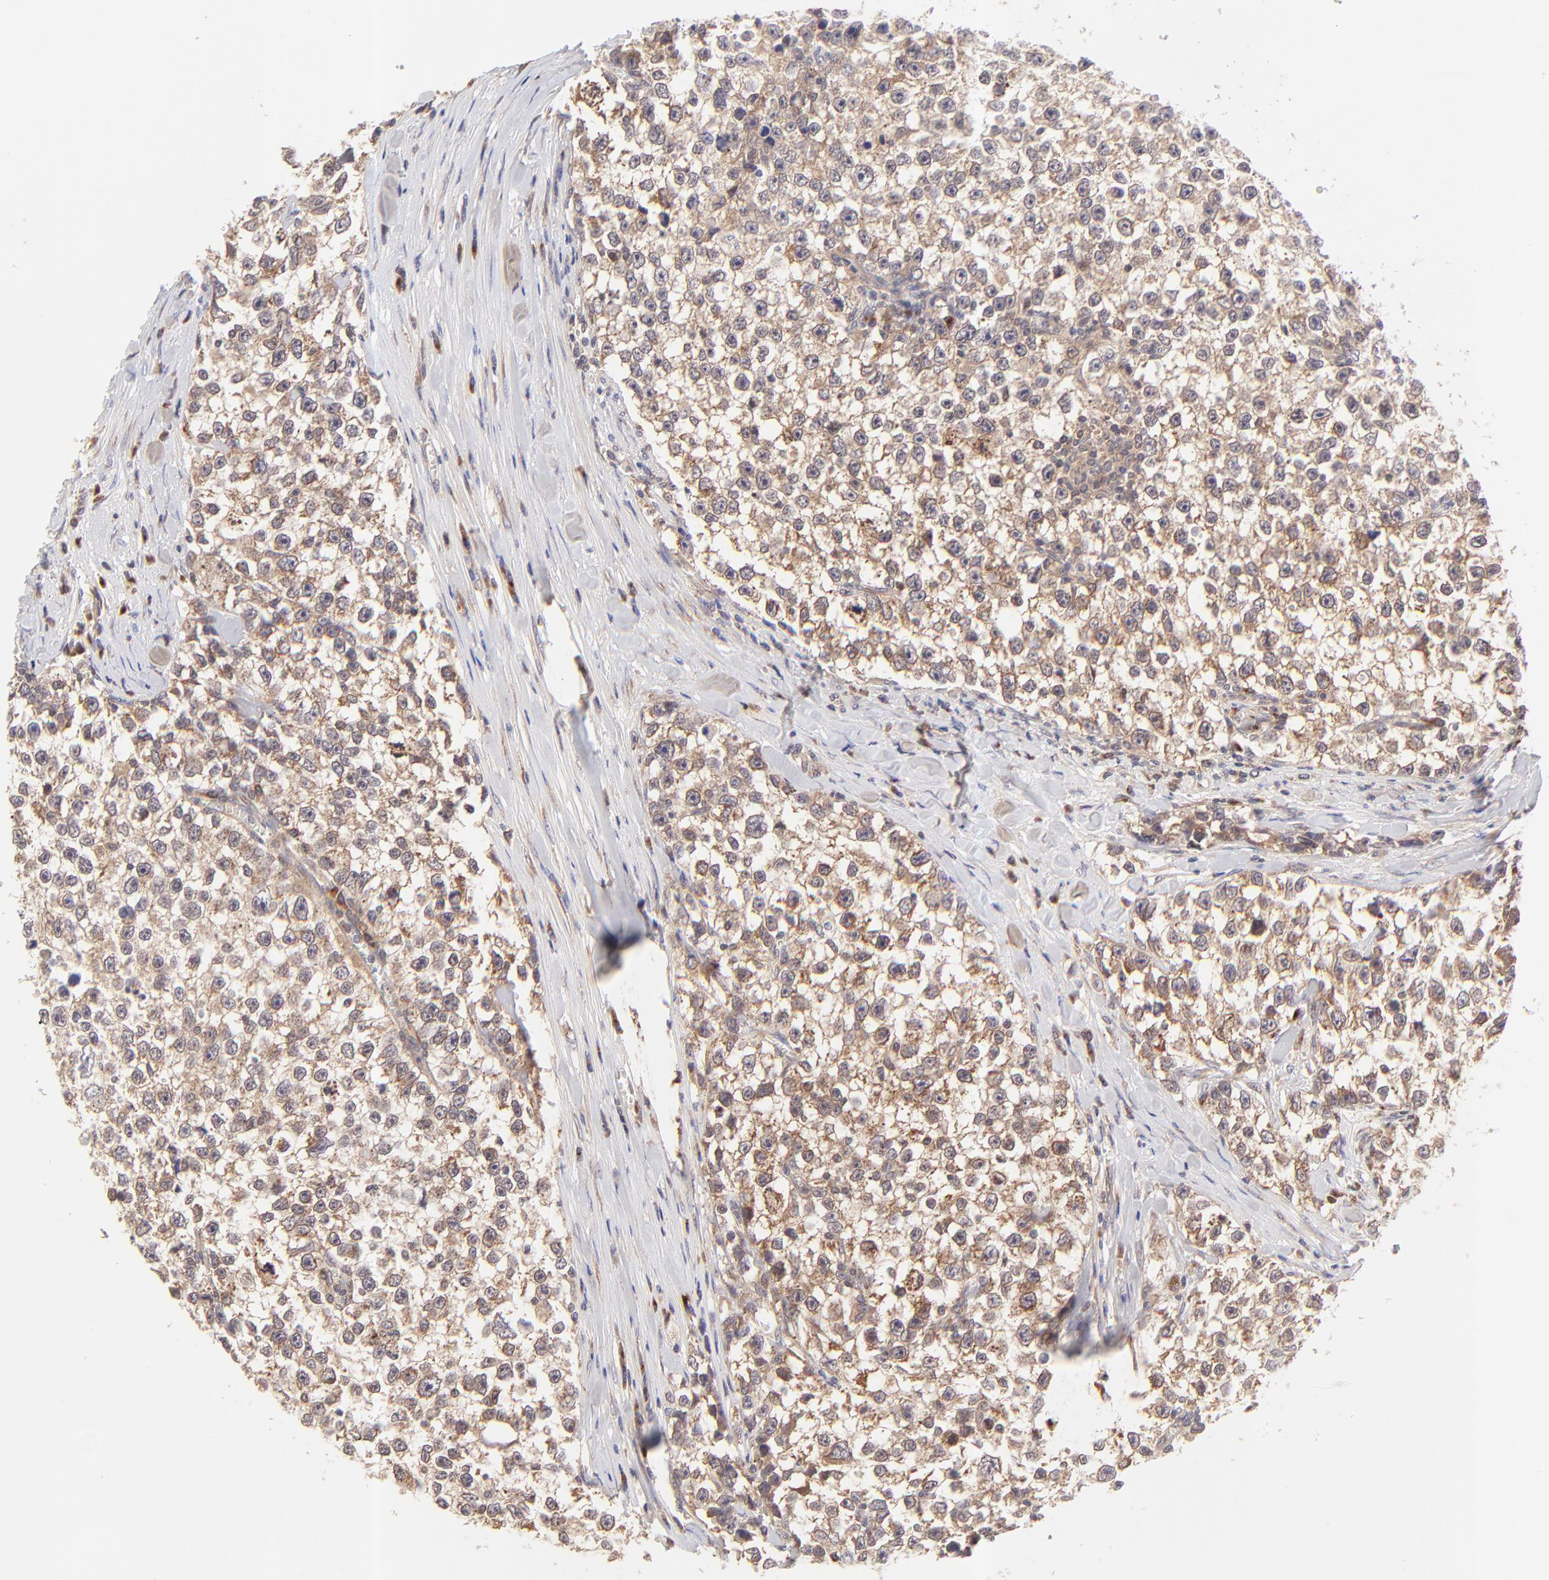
{"staining": {"intensity": "moderate", "quantity": ">75%", "location": "cytoplasmic/membranous"}, "tissue": "testis cancer", "cell_type": "Tumor cells", "image_type": "cancer", "snomed": [{"axis": "morphology", "description": "Seminoma, NOS"}, {"axis": "morphology", "description": "Carcinoma, Embryonal, NOS"}, {"axis": "topography", "description": "Testis"}], "caption": "A high-resolution photomicrograph shows immunohistochemistry staining of embryonal carcinoma (testis), which displays moderate cytoplasmic/membranous staining in about >75% of tumor cells.", "gene": "TNRC6B", "patient": {"sex": "male", "age": 30}}